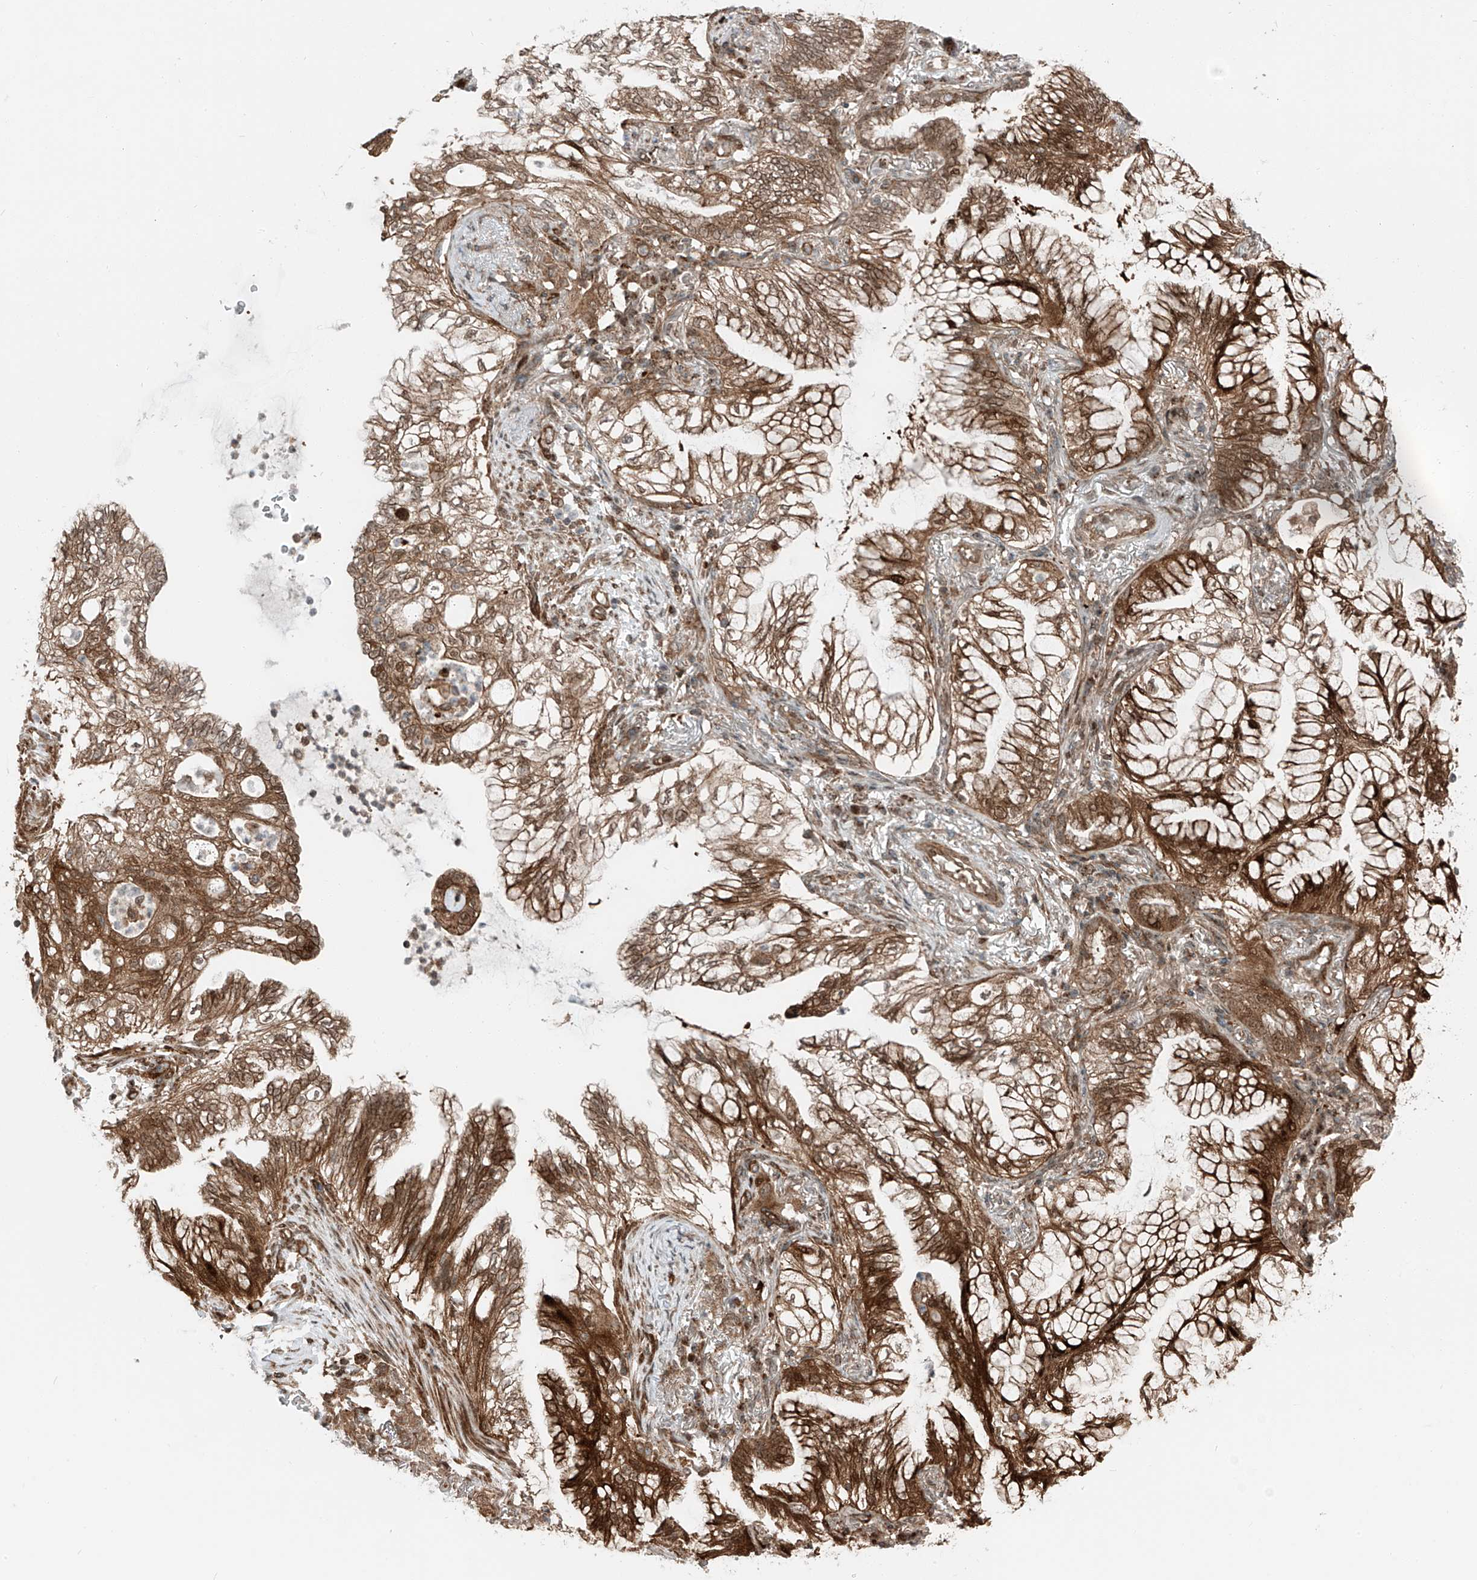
{"staining": {"intensity": "moderate", "quantity": ">75%", "location": "cytoplasmic/membranous"}, "tissue": "lung cancer", "cell_type": "Tumor cells", "image_type": "cancer", "snomed": [{"axis": "morphology", "description": "Adenocarcinoma, NOS"}, {"axis": "topography", "description": "Lung"}], "caption": "This photomicrograph shows lung adenocarcinoma stained with IHC to label a protein in brown. The cytoplasmic/membranous of tumor cells show moderate positivity for the protein. Nuclei are counter-stained blue.", "gene": "USP48", "patient": {"sex": "female", "age": 70}}